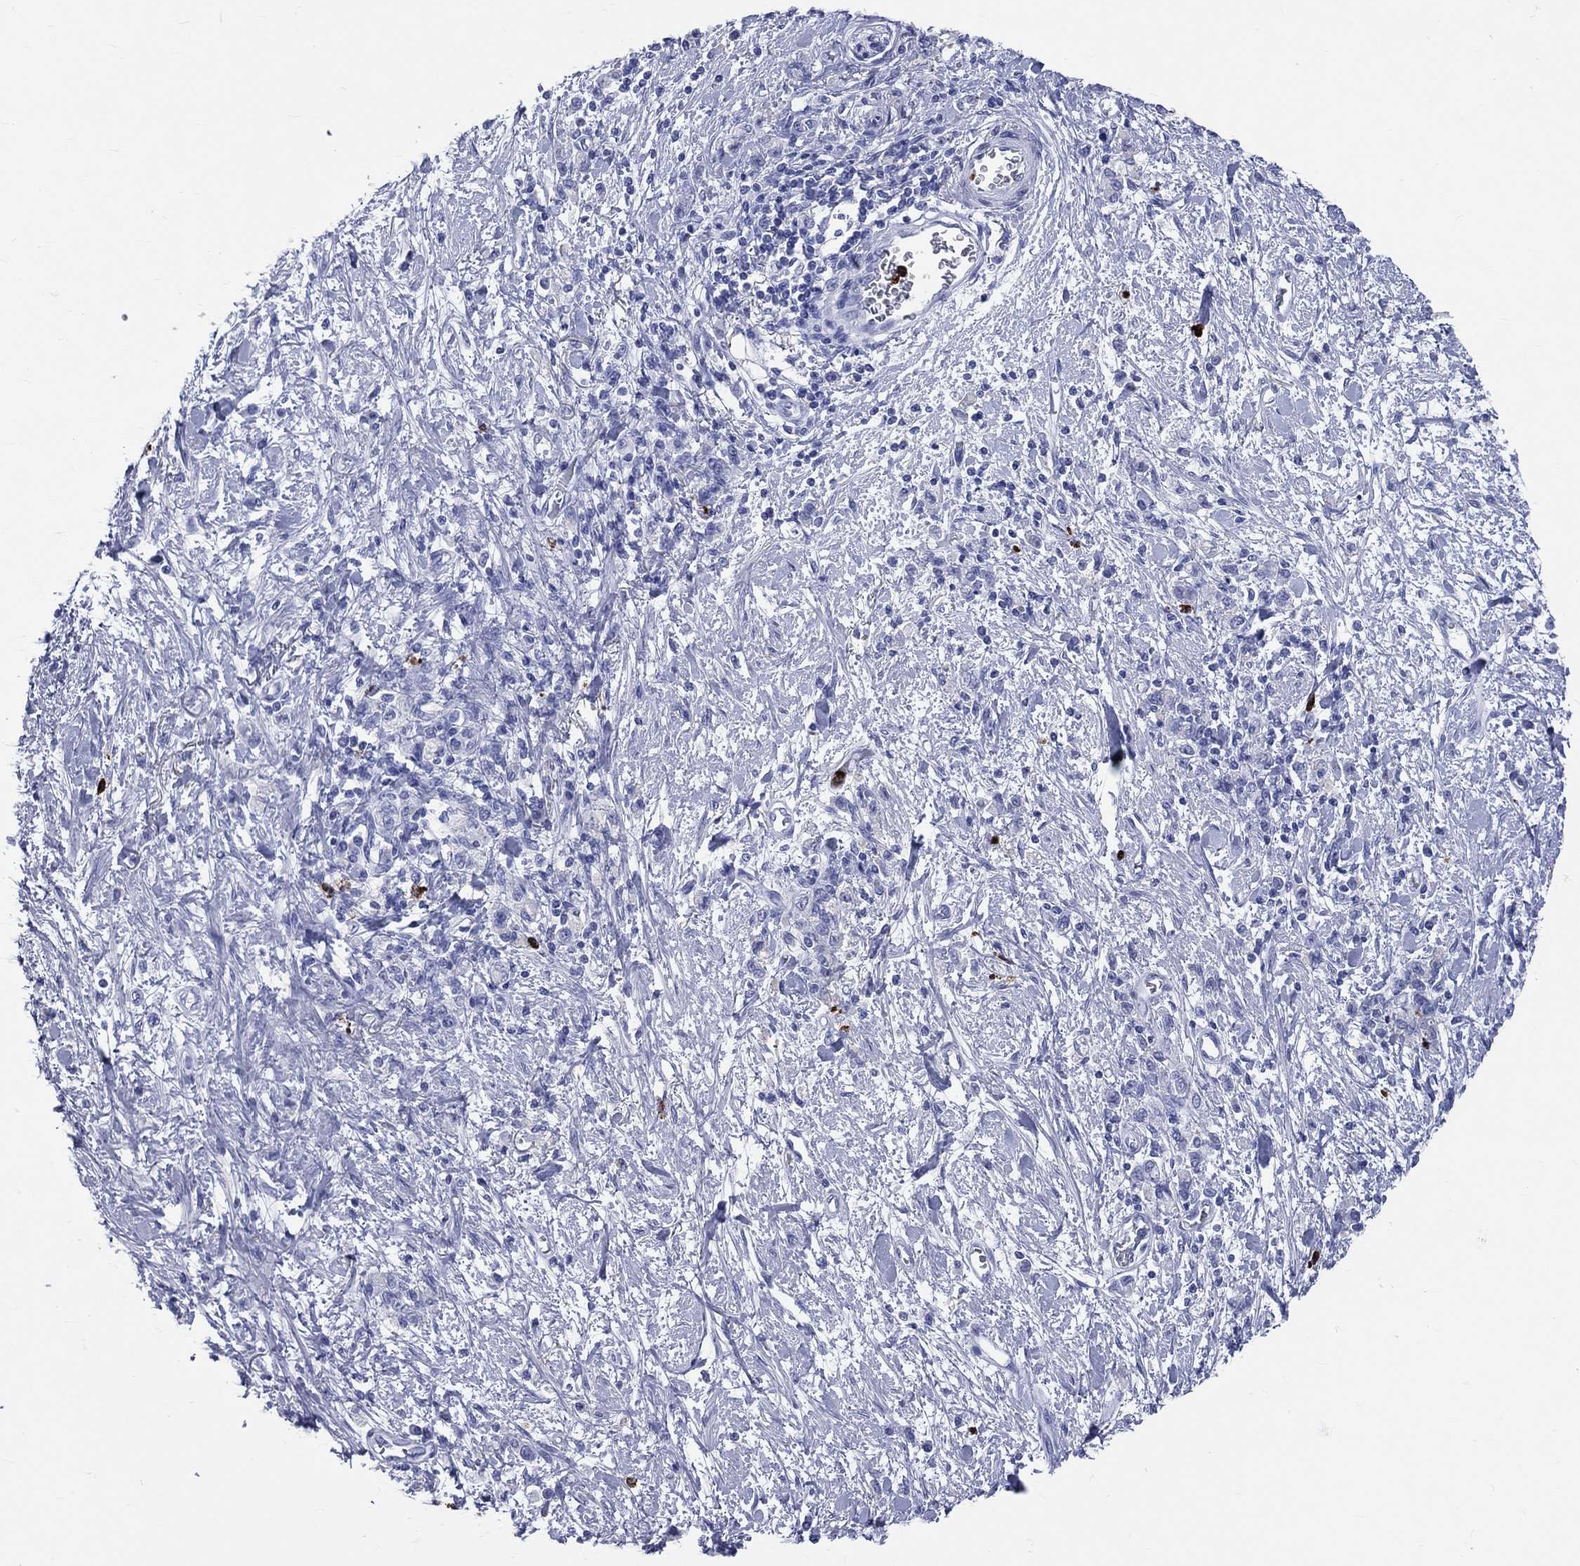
{"staining": {"intensity": "negative", "quantity": "none", "location": "none"}, "tissue": "stomach cancer", "cell_type": "Tumor cells", "image_type": "cancer", "snomed": [{"axis": "morphology", "description": "Adenocarcinoma, NOS"}, {"axis": "topography", "description": "Stomach"}], "caption": "Tumor cells show no significant protein positivity in stomach cancer. (Stains: DAB (3,3'-diaminobenzidine) IHC with hematoxylin counter stain, Microscopy: brightfield microscopy at high magnification).", "gene": "PGLYRP1", "patient": {"sex": "male", "age": 77}}